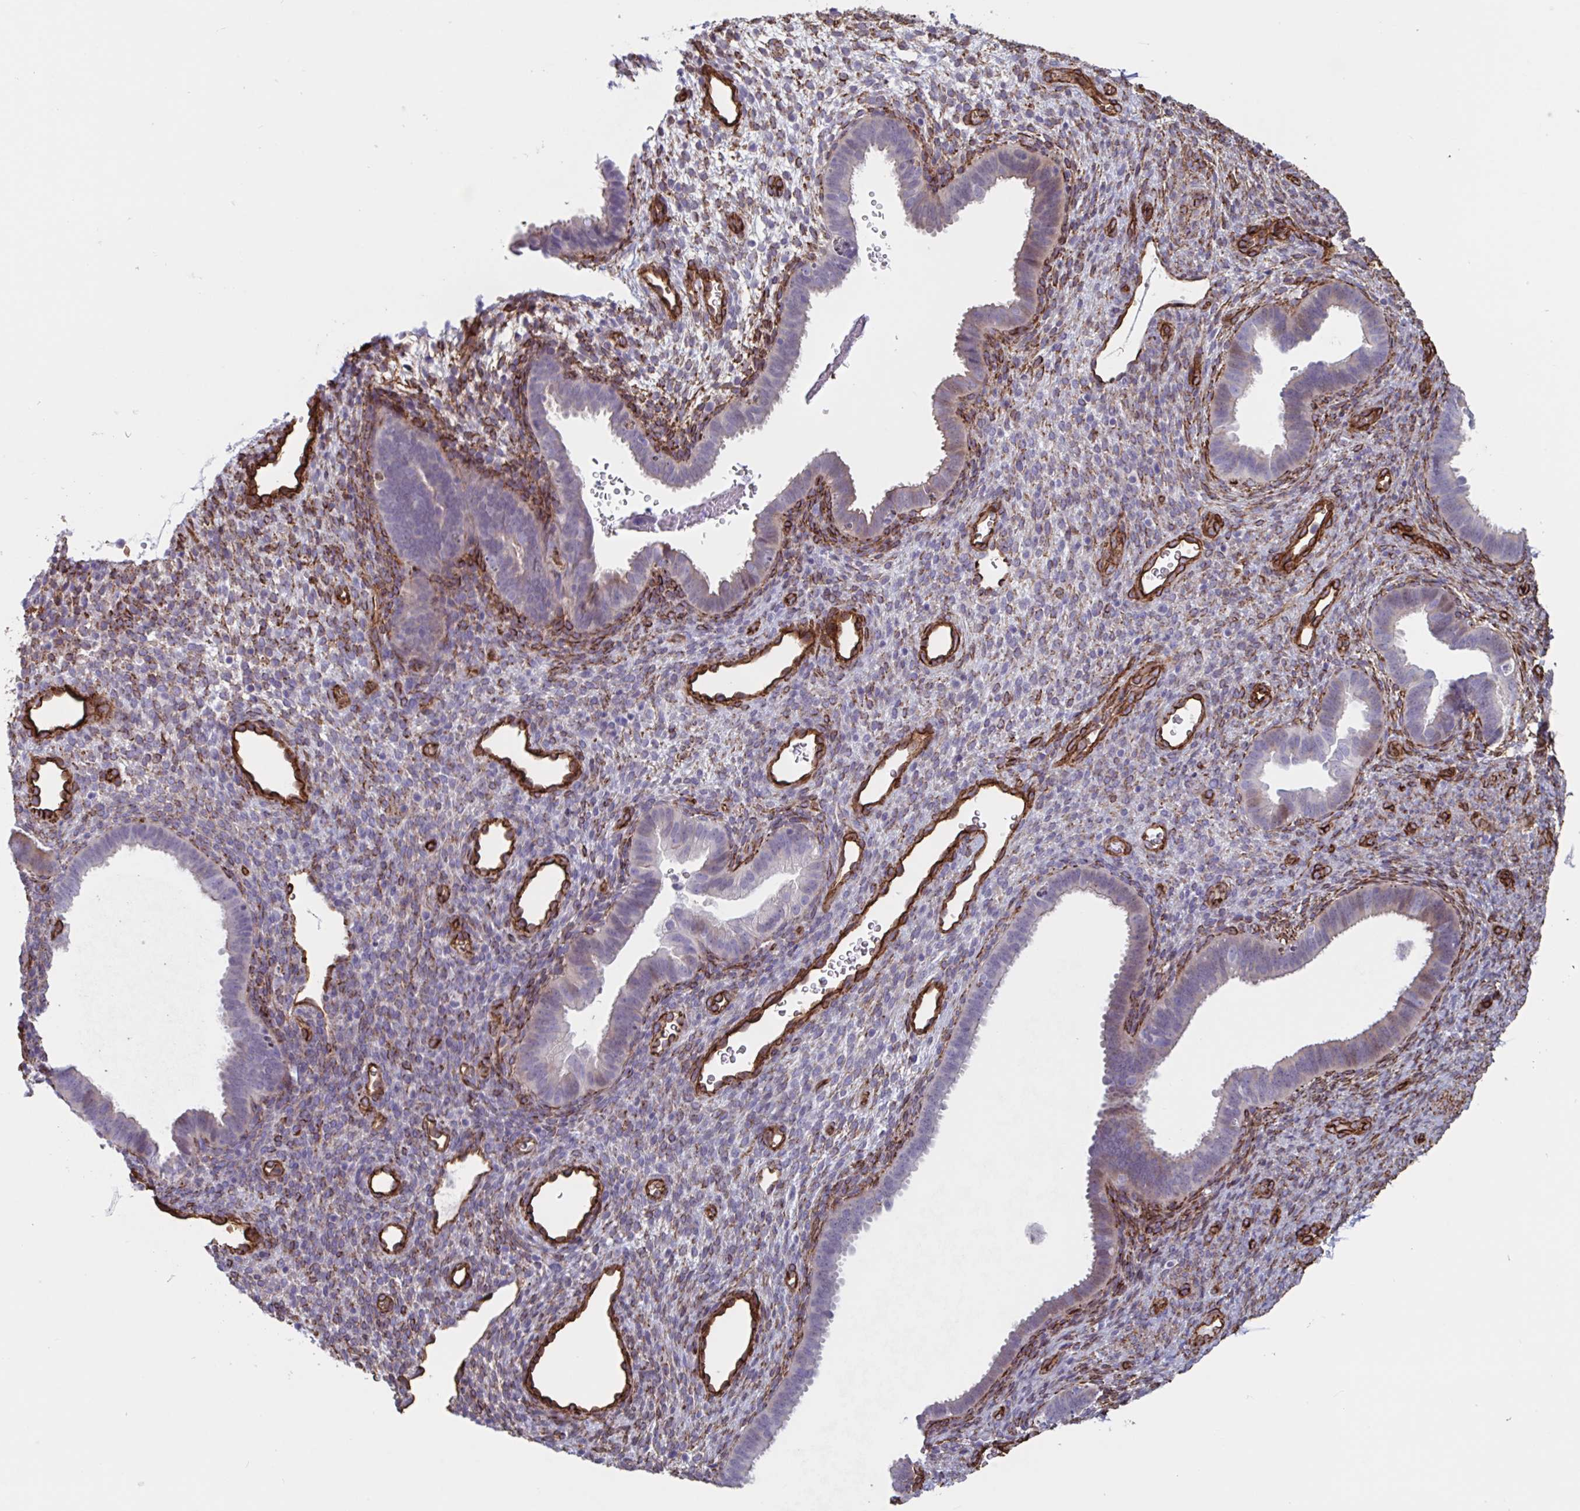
{"staining": {"intensity": "moderate", "quantity": "<25%", "location": "cytoplasmic/membranous"}, "tissue": "endometrium", "cell_type": "Cells in endometrial stroma", "image_type": "normal", "snomed": [{"axis": "morphology", "description": "Normal tissue, NOS"}, {"axis": "topography", "description": "Endometrium"}], "caption": "Immunohistochemistry (IHC) micrograph of unremarkable endometrium: endometrium stained using IHC shows low levels of moderate protein expression localized specifically in the cytoplasmic/membranous of cells in endometrial stroma, appearing as a cytoplasmic/membranous brown color.", "gene": "CITED4", "patient": {"sex": "female", "age": 34}}